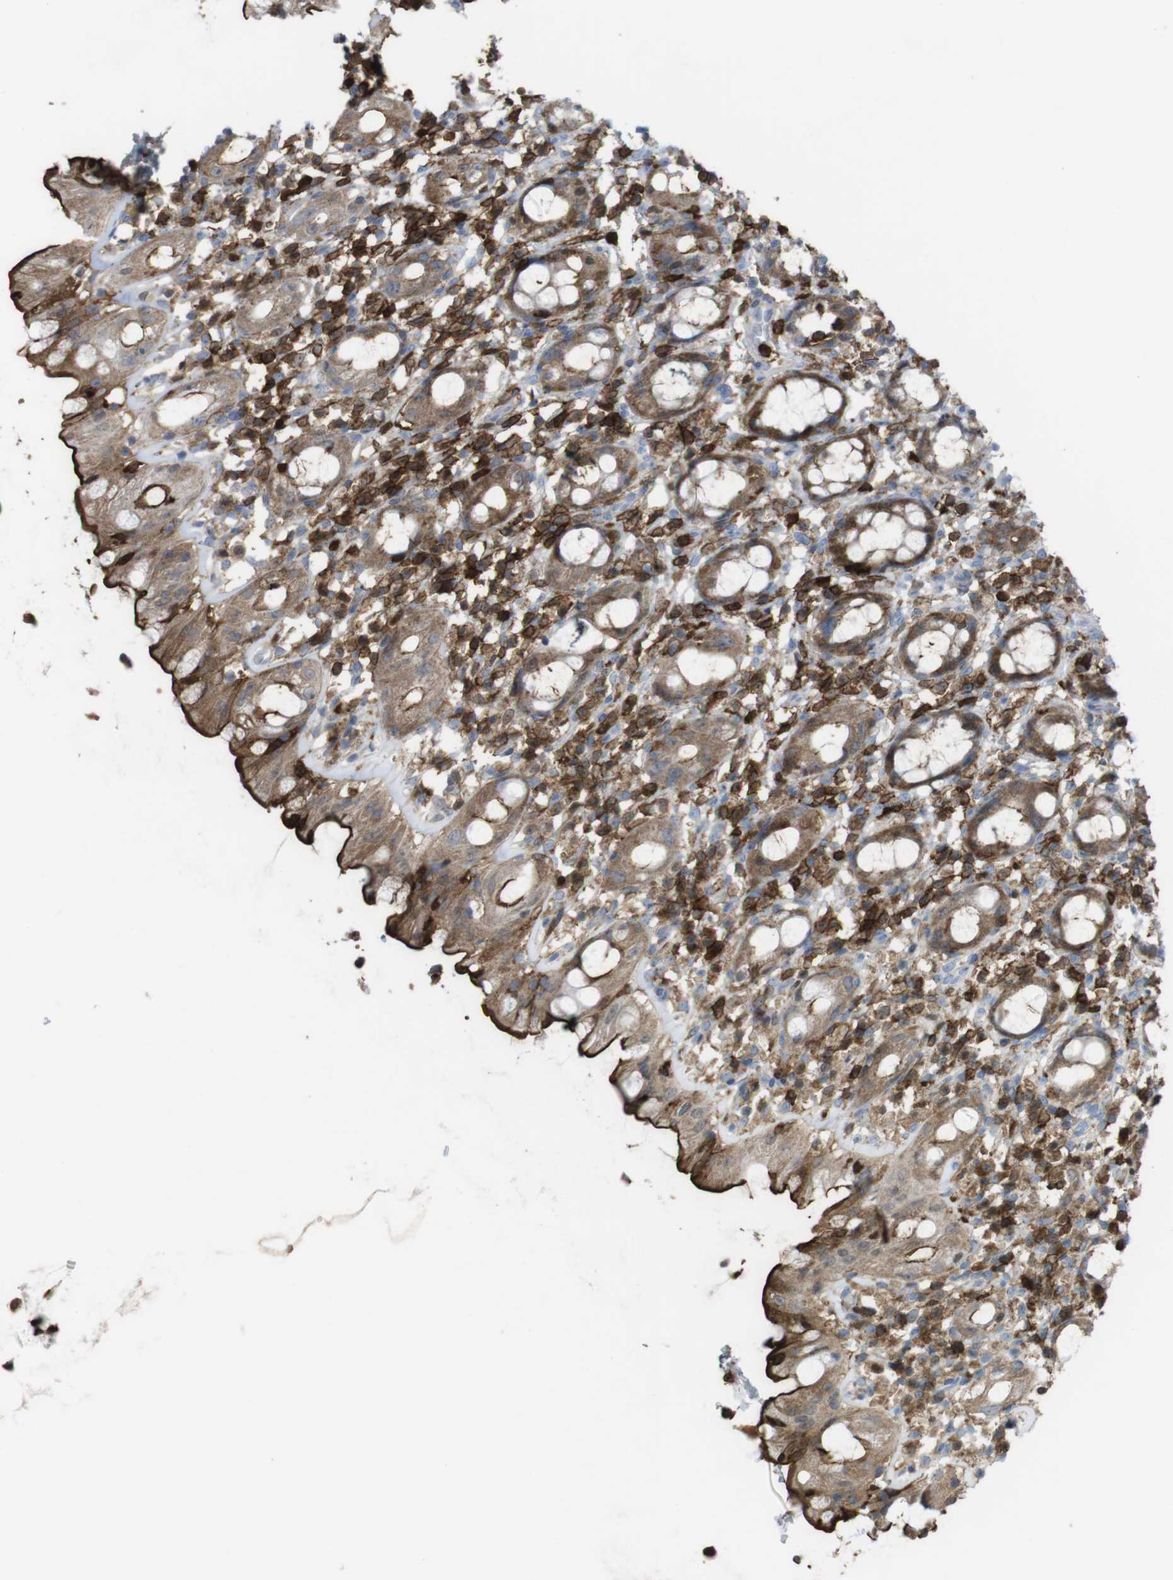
{"staining": {"intensity": "strong", "quantity": ">75%", "location": "cytoplasmic/membranous"}, "tissue": "rectum", "cell_type": "Glandular cells", "image_type": "normal", "snomed": [{"axis": "morphology", "description": "Normal tissue, NOS"}, {"axis": "topography", "description": "Rectum"}], "caption": "A brown stain shows strong cytoplasmic/membranous expression of a protein in glandular cells of unremarkable human rectum. The staining was performed using DAB, with brown indicating positive protein expression. Nuclei are stained blue with hematoxylin.", "gene": "PRKCD", "patient": {"sex": "male", "age": 44}}